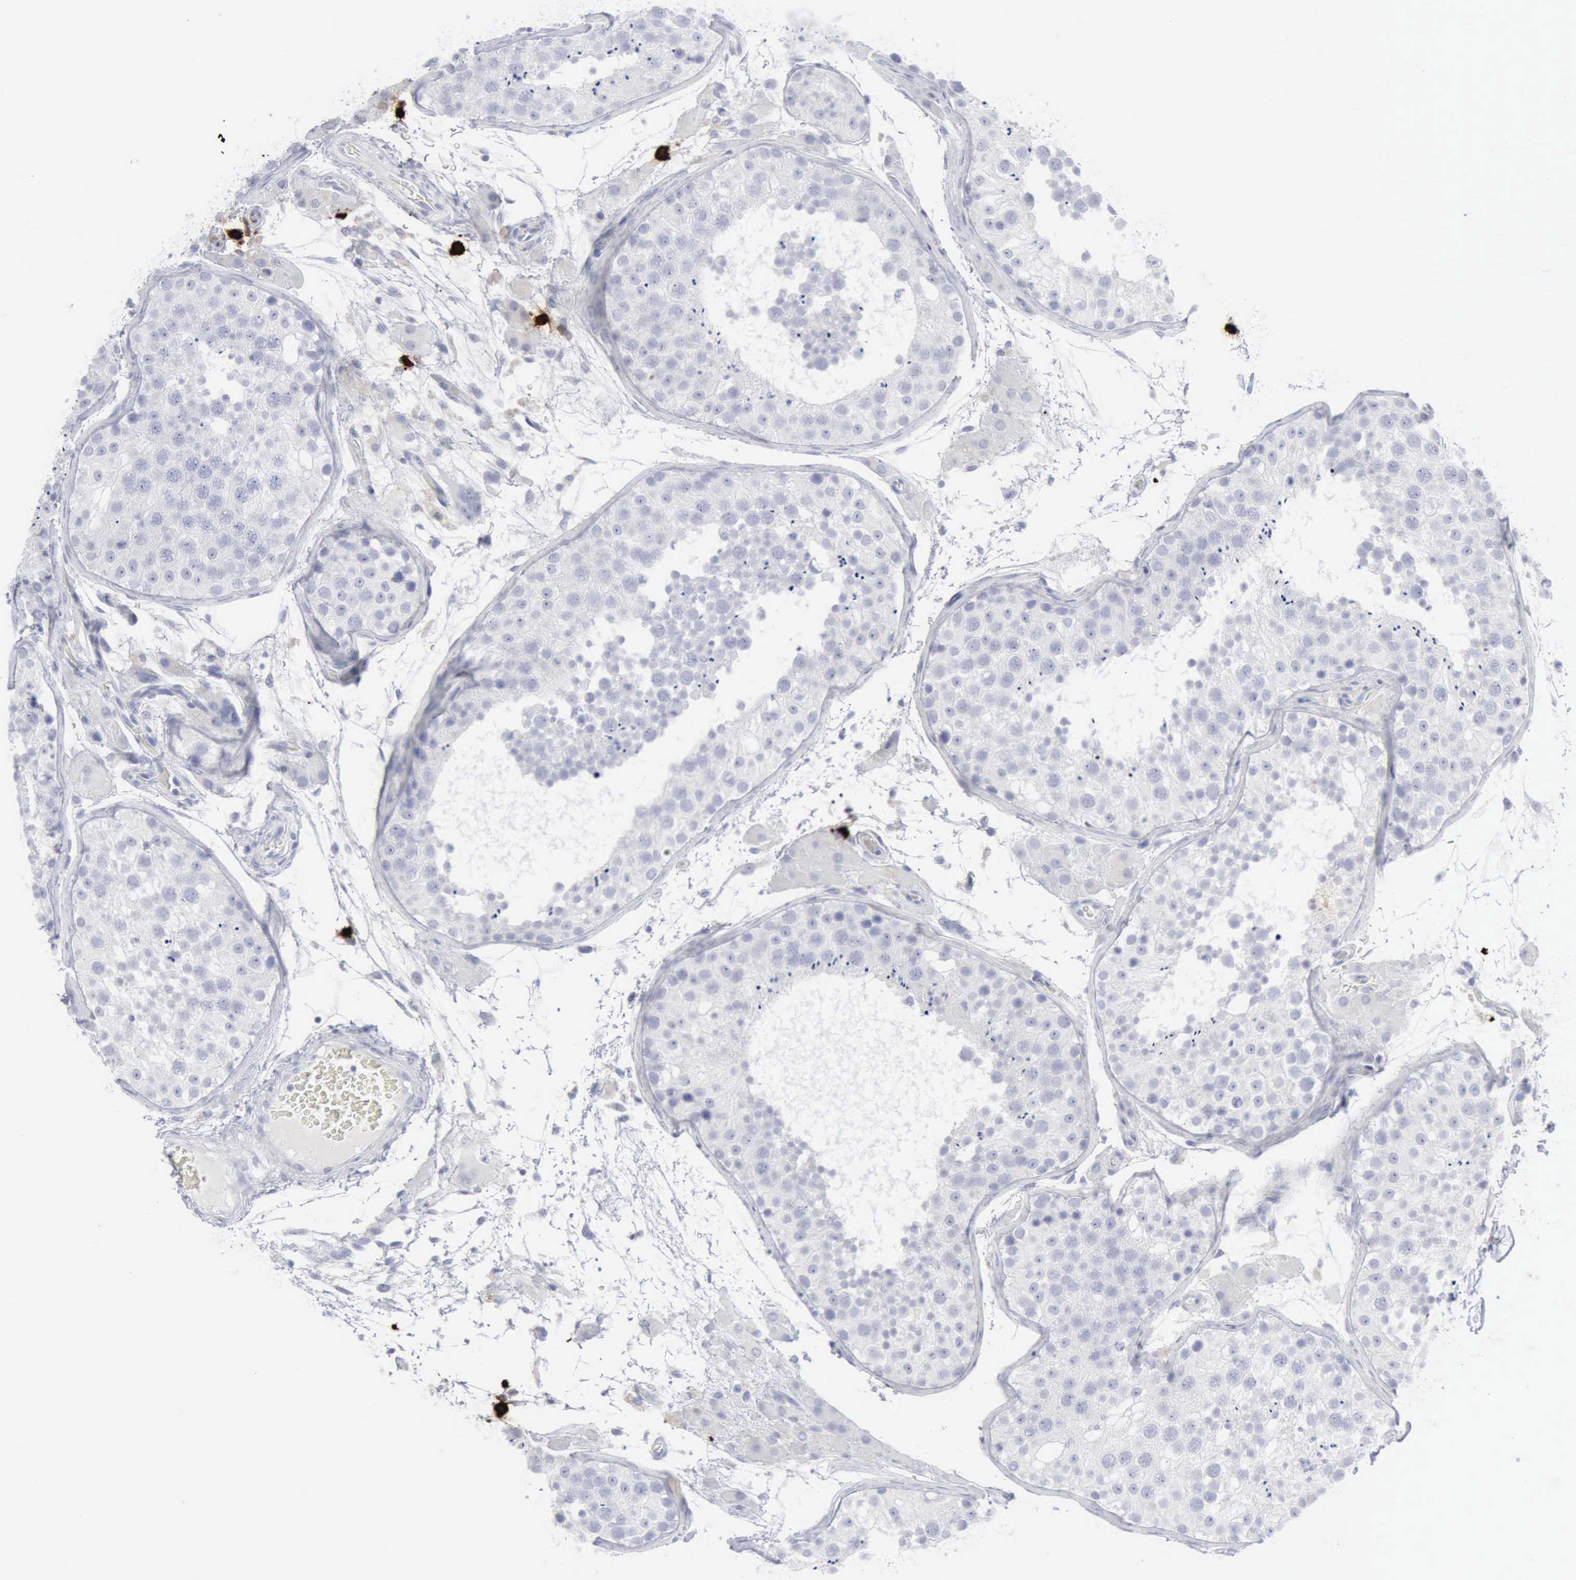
{"staining": {"intensity": "negative", "quantity": "none", "location": "none"}, "tissue": "testis", "cell_type": "Cells in seminiferous ducts", "image_type": "normal", "snomed": [{"axis": "morphology", "description": "Normal tissue, NOS"}, {"axis": "topography", "description": "Testis"}], "caption": "High power microscopy photomicrograph of an immunohistochemistry (IHC) image of unremarkable testis, revealing no significant expression in cells in seminiferous ducts. Nuclei are stained in blue.", "gene": "CMA1", "patient": {"sex": "male", "age": 26}}